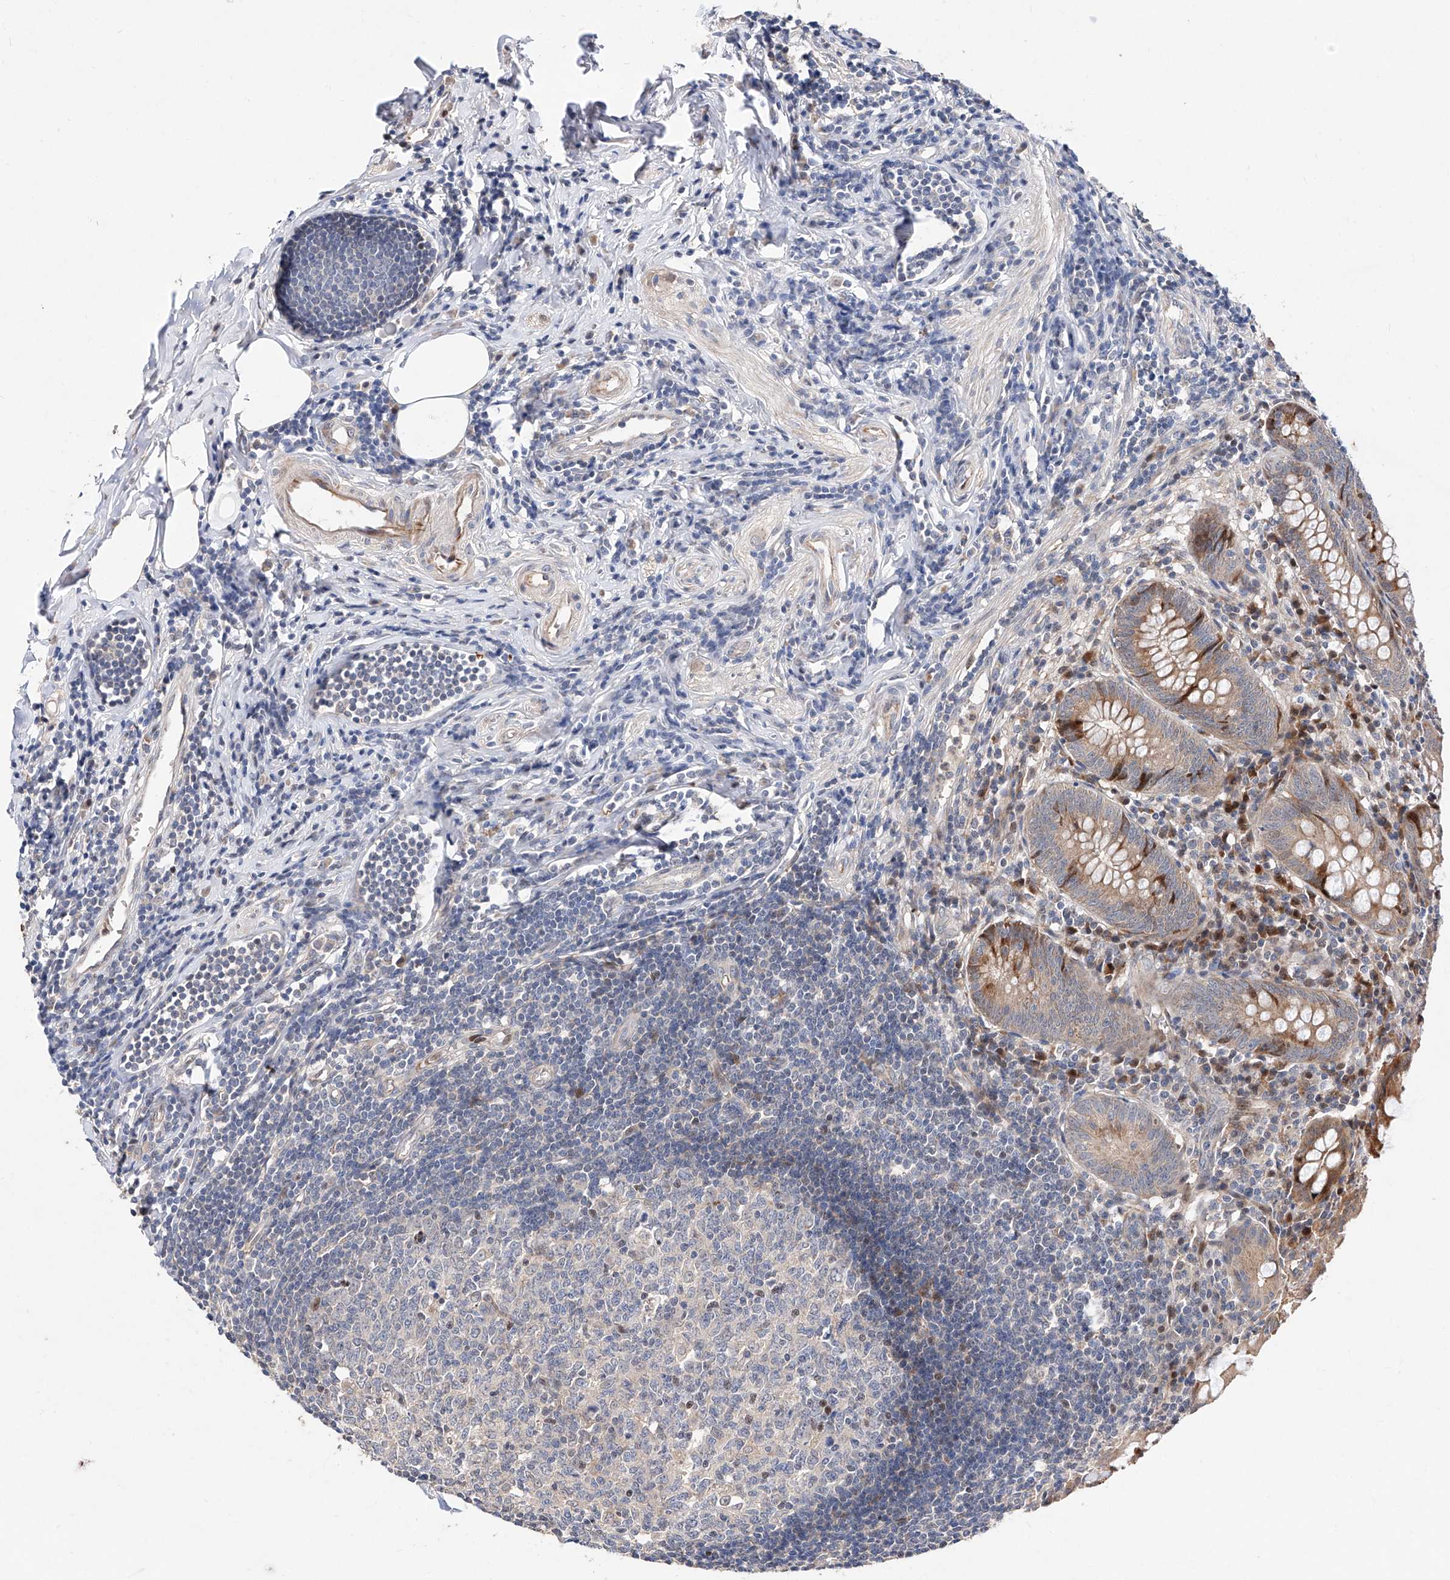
{"staining": {"intensity": "moderate", "quantity": "25%-75%", "location": "cytoplasmic/membranous"}, "tissue": "appendix", "cell_type": "Glandular cells", "image_type": "normal", "snomed": [{"axis": "morphology", "description": "Normal tissue, NOS"}, {"axis": "topography", "description": "Appendix"}], "caption": "The immunohistochemical stain shows moderate cytoplasmic/membranous expression in glandular cells of unremarkable appendix. Nuclei are stained in blue.", "gene": "FUCA2", "patient": {"sex": "female", "age": 54}}